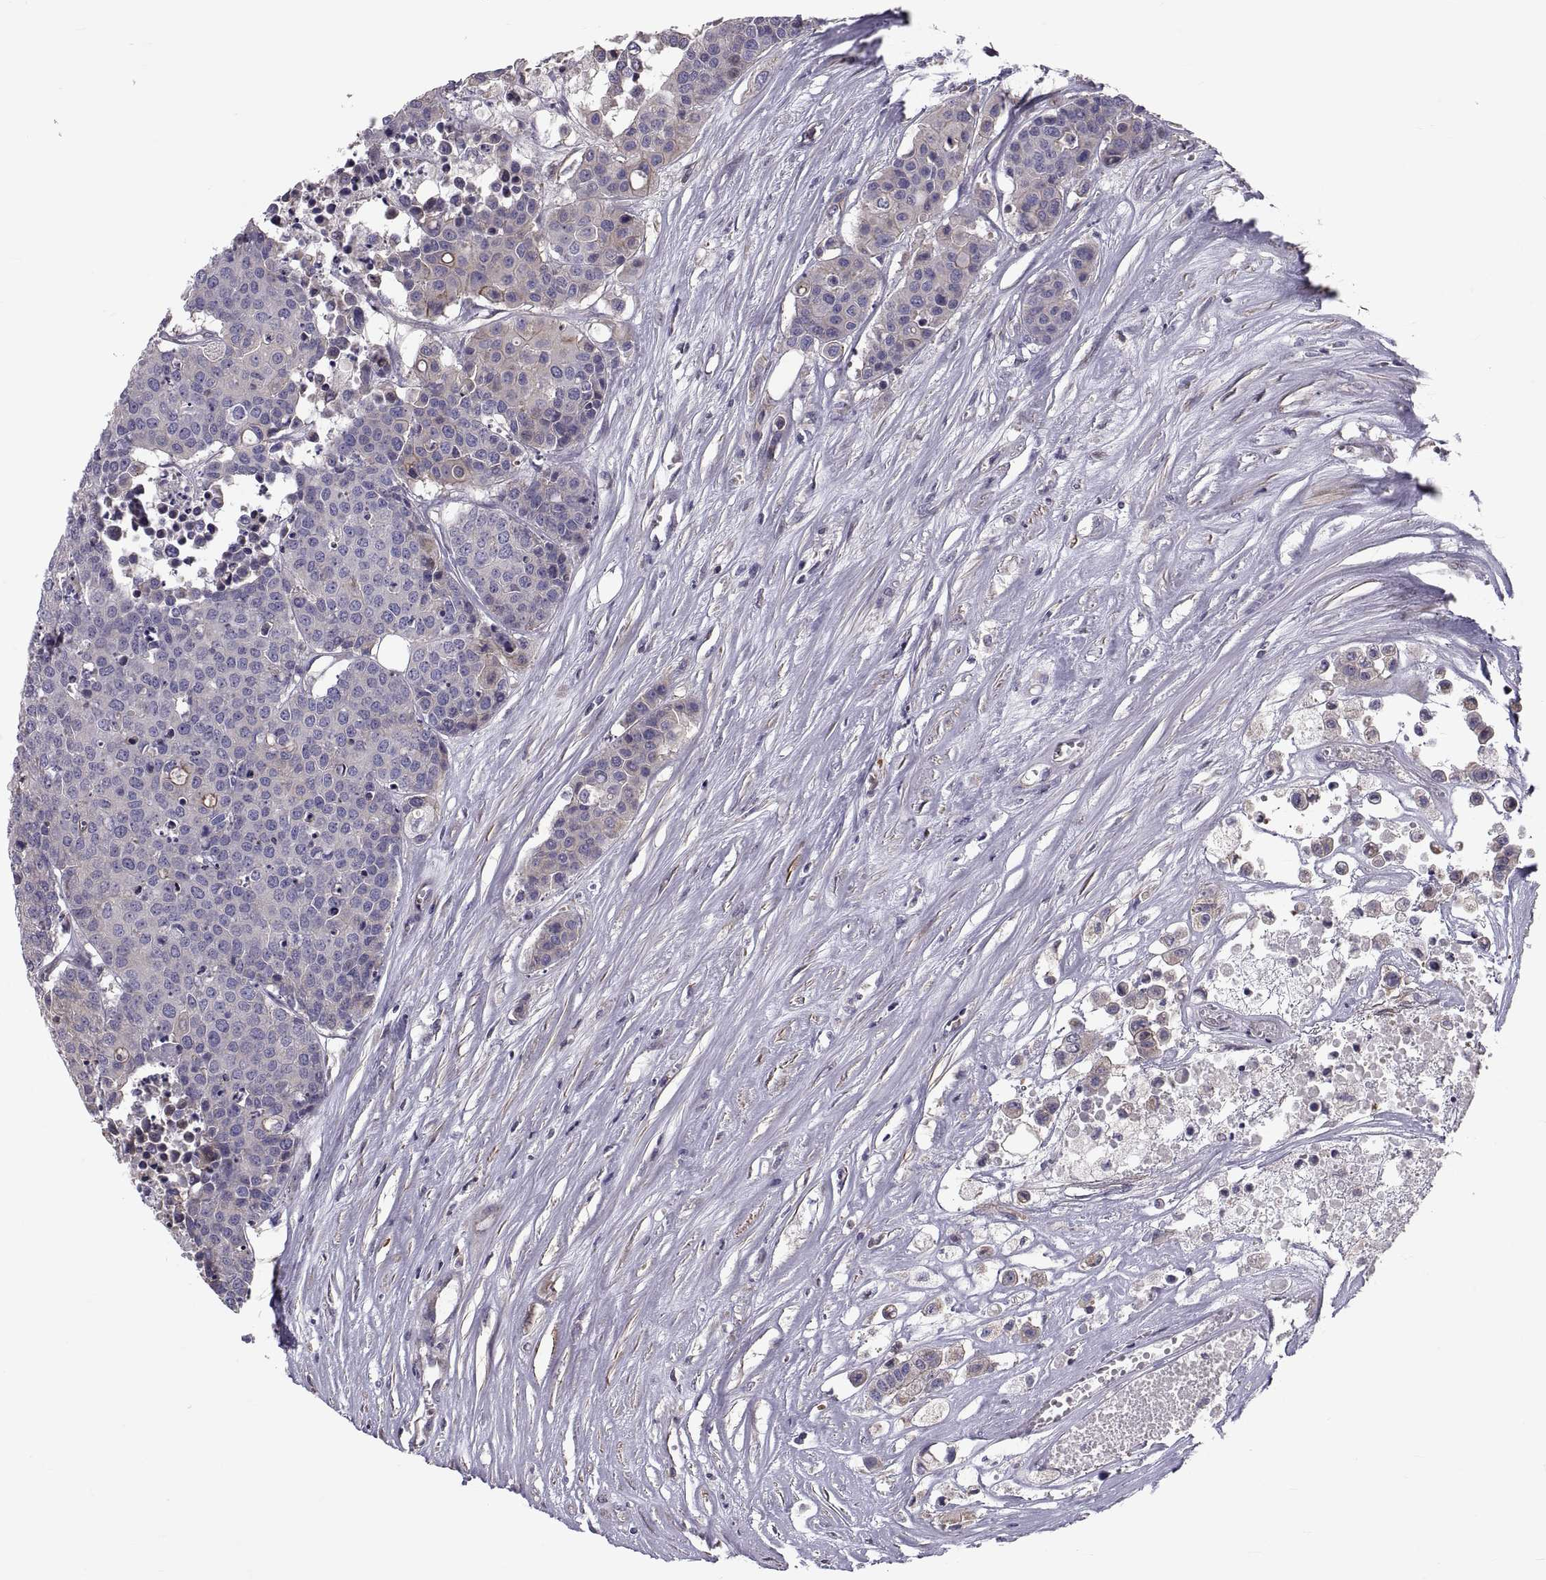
{"staining": {"intensity": "strong", "quantity": "<25%", "location": "cytoplasmic/membranous"}, "tissue": "carcinoid", "cell_type": "Tumor cells", "image_type": "cancer", "snomed": [{"axis": "morphology", "description": "Carcinoid, malignant, NOS"}, {"axis": "topography", "description": "Colon"}], "caption": "There is medium levels of strong cytoplasmic/membranous positivity in tumor cells of carcinoid, as demonstrated by immunohistochemical staining (brown color).", "gene": "ANO1", "patient": {"sex": "male", "age": 81}}